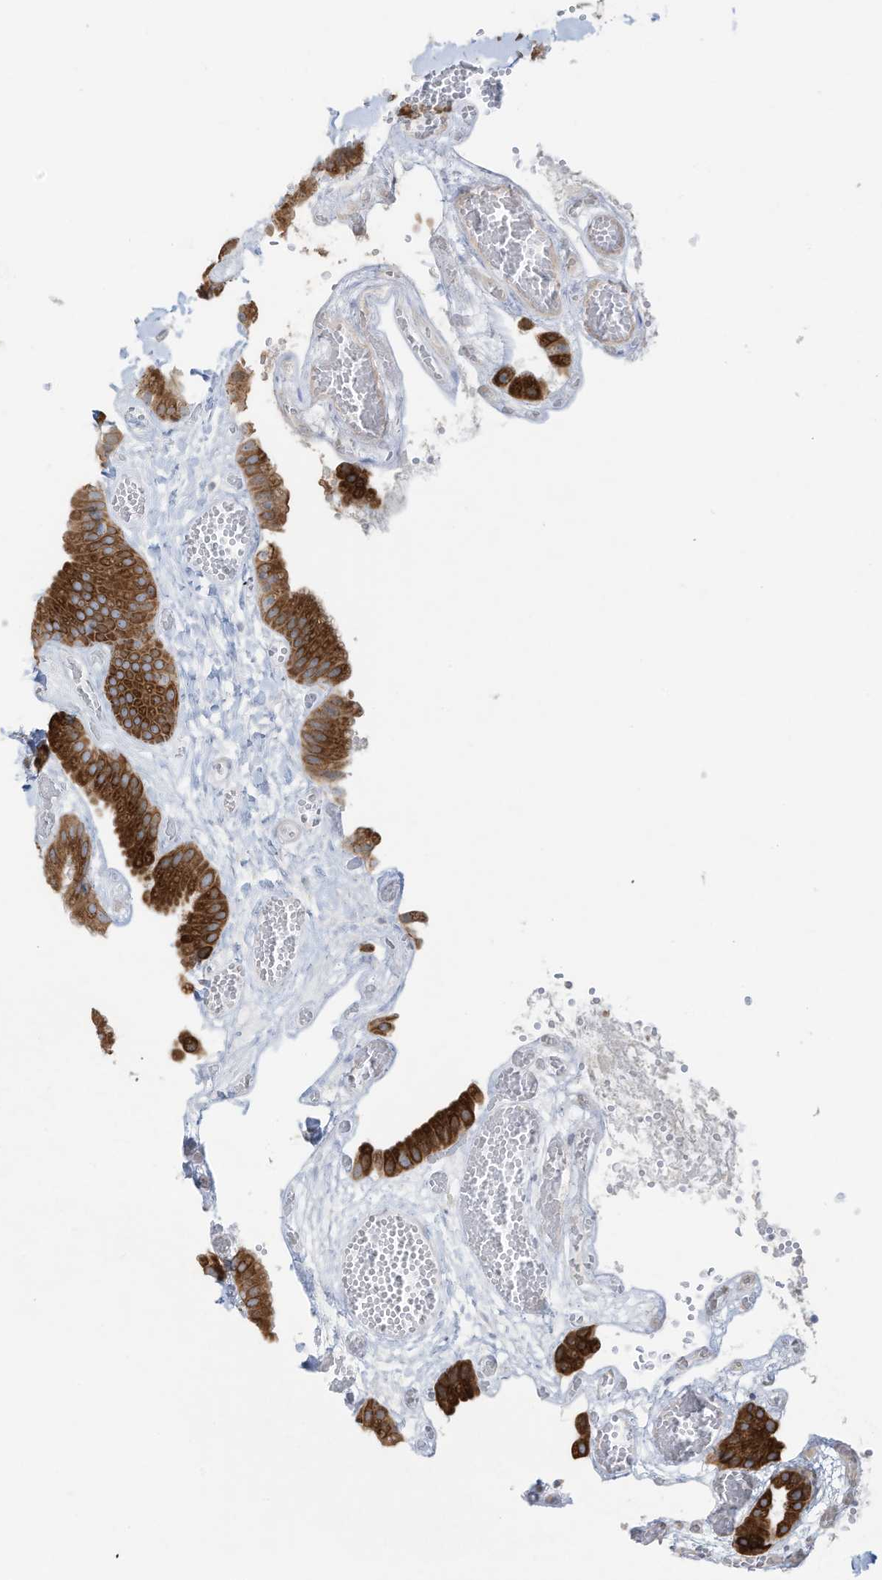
{"staining": {"intensity": "strong", "quantity": ">75%", "location": "cytoplasmic/membranous"}, "tissue": "gallbladder", "cell_type": "Glandular cells", "image_type": "normal", "snomed": [{"axis": "morphology", "description": "Normal tissue, NOS"}, {"axis": "topography", "description": "Gallbladder"}], "caption": "Glandular cells show high levels of strong cytoplasmic/membranous expression in approximately >75% of cells in benign gallbladder.", "gene": "ZNF354C", "patient": {"sex": "female", "age": 64}}